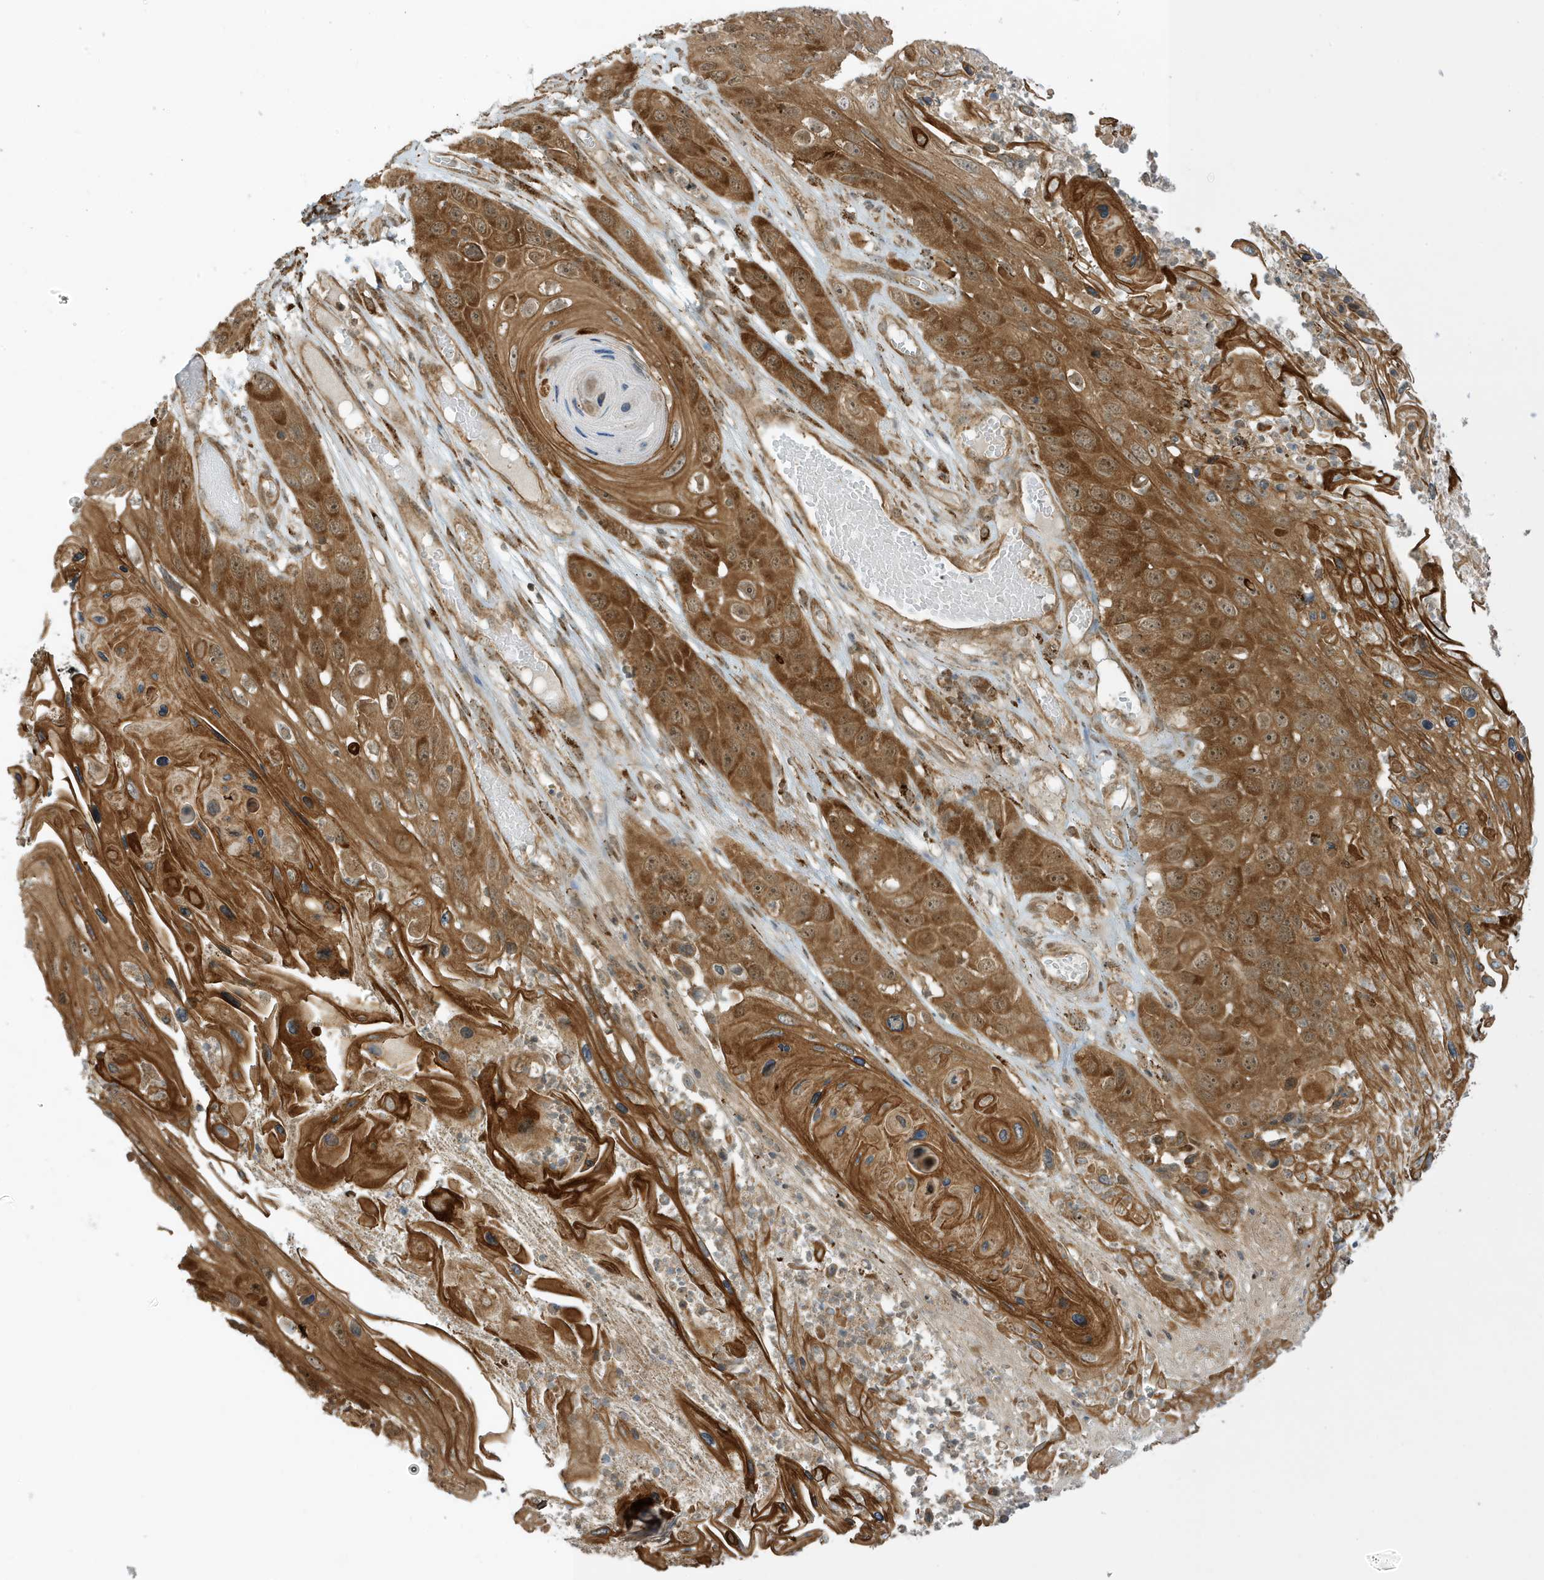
{"staining": {"intensity": "strong", "quantity": ">75%", "location": "cytoplasmic/membranous,nuclear"}, "tissue": "skin cancer", "cell_type": "Tumor cells", "image_type": "cancer", "snomed": [{"axis": "morphology", "description": "Squamous cell carcinoma, NOS"}, {"axis": "topography", "description": "Skin"}], "caption": "IHC image of neoplastic tissue: human skin squamous cell carcinoma stained using immunohistochemistry exhibits high levels of strong protein expression localized specifically in the cytoplasmic/membranous and nuclear of tumor cells, appearing as a cytoplasmic/membranous and nuclear brown color.", "gene": "DHX36", "patient": {"sex": "male", "age": 55}}